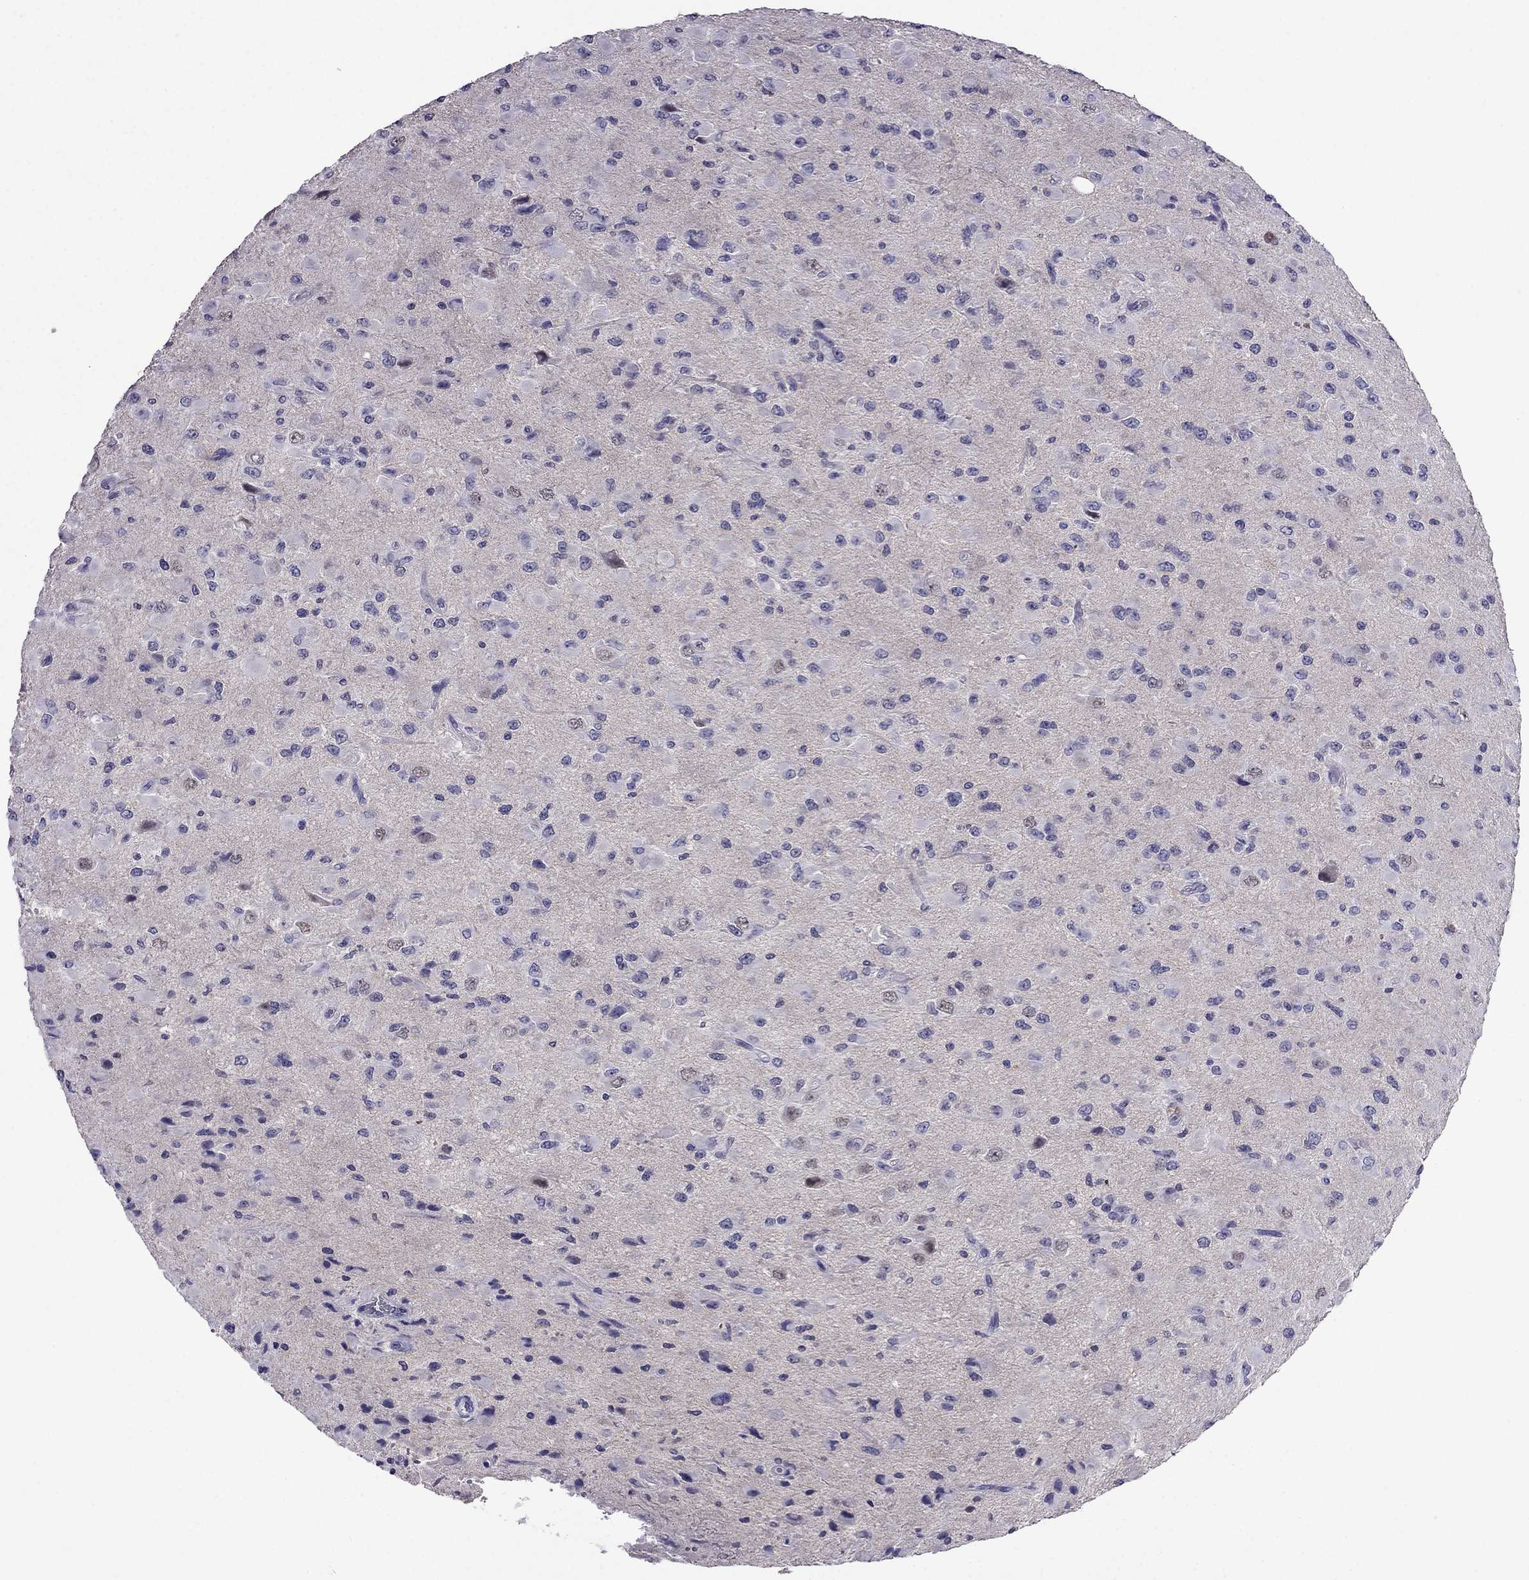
{"staining": {"intensity": "negative", "quantity": "none", "location": "none"}, "tissue": "glioma", "cell_type": "Tumor cells", "image_type": "cancer", "snomed": [{"axis": "morphology", "description": "Glioma, malignant, High grade"}, {"axis": "topography", "description": "Cerebral cortex"}], "caption": "Tumor cells show no significant protein staining in malignant glioma (high-grade).", "gene": "AQP9", "patient": {"sex": "male", "age": 35}}